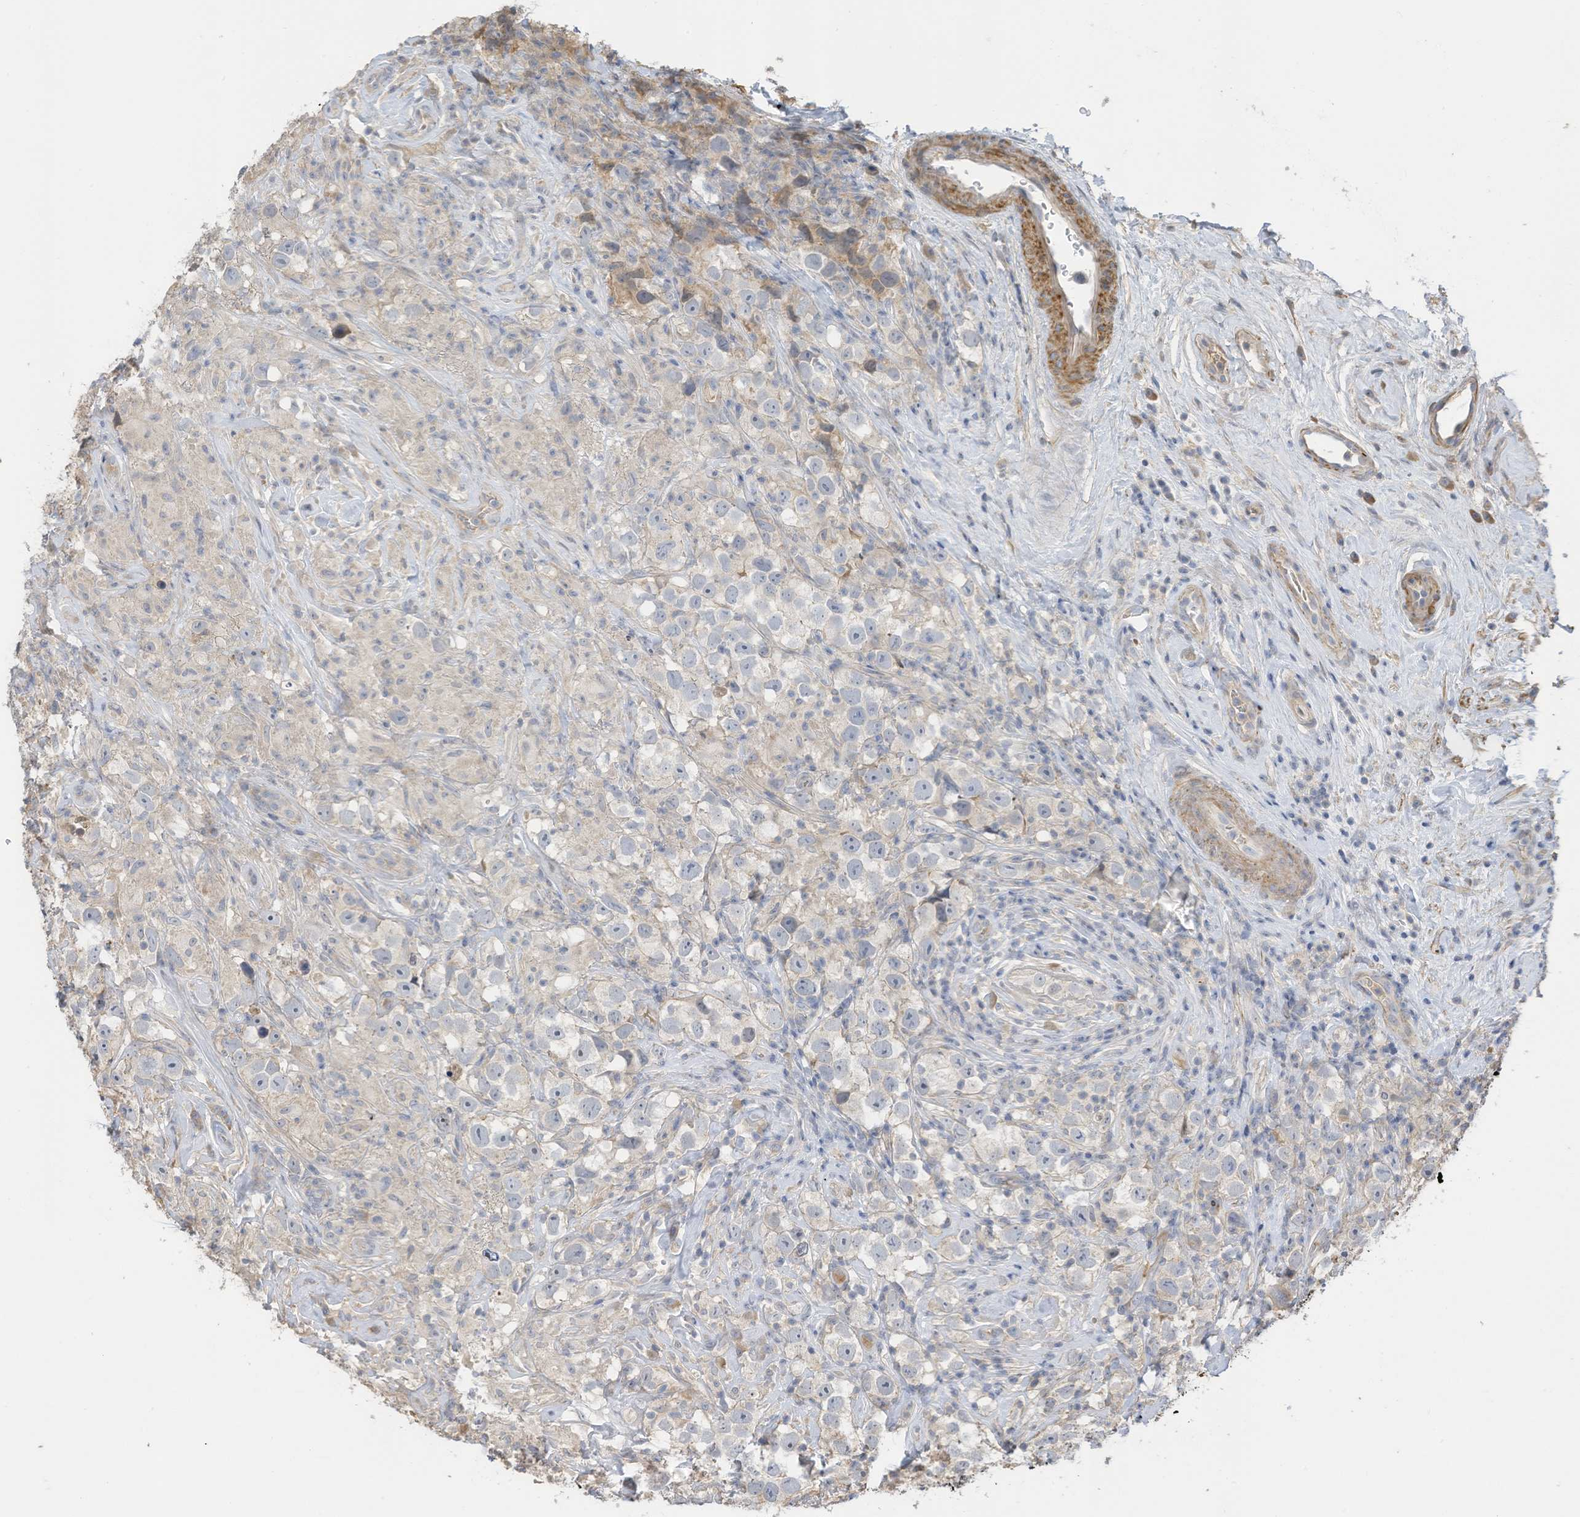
{"staining": {"intensity": "negative", "quantity": "none", "location": "none"}, "tissue": "testis cancer", "cell_type": "Tumor cells", "image_type": "cancer", "snomed": [{"axis": "morphology", "description": "Seminoma, NOS"}, {"axis": "topography", "description": "Testis"}], "caption": "Immunohistochemistry (IHC) histopathology image of human seminoma (testis) stained for a protein (brown), which reveals no staining in tumor cells.", "gene": "SLFN14", "patient": {"sex": "male", "age": 49}}